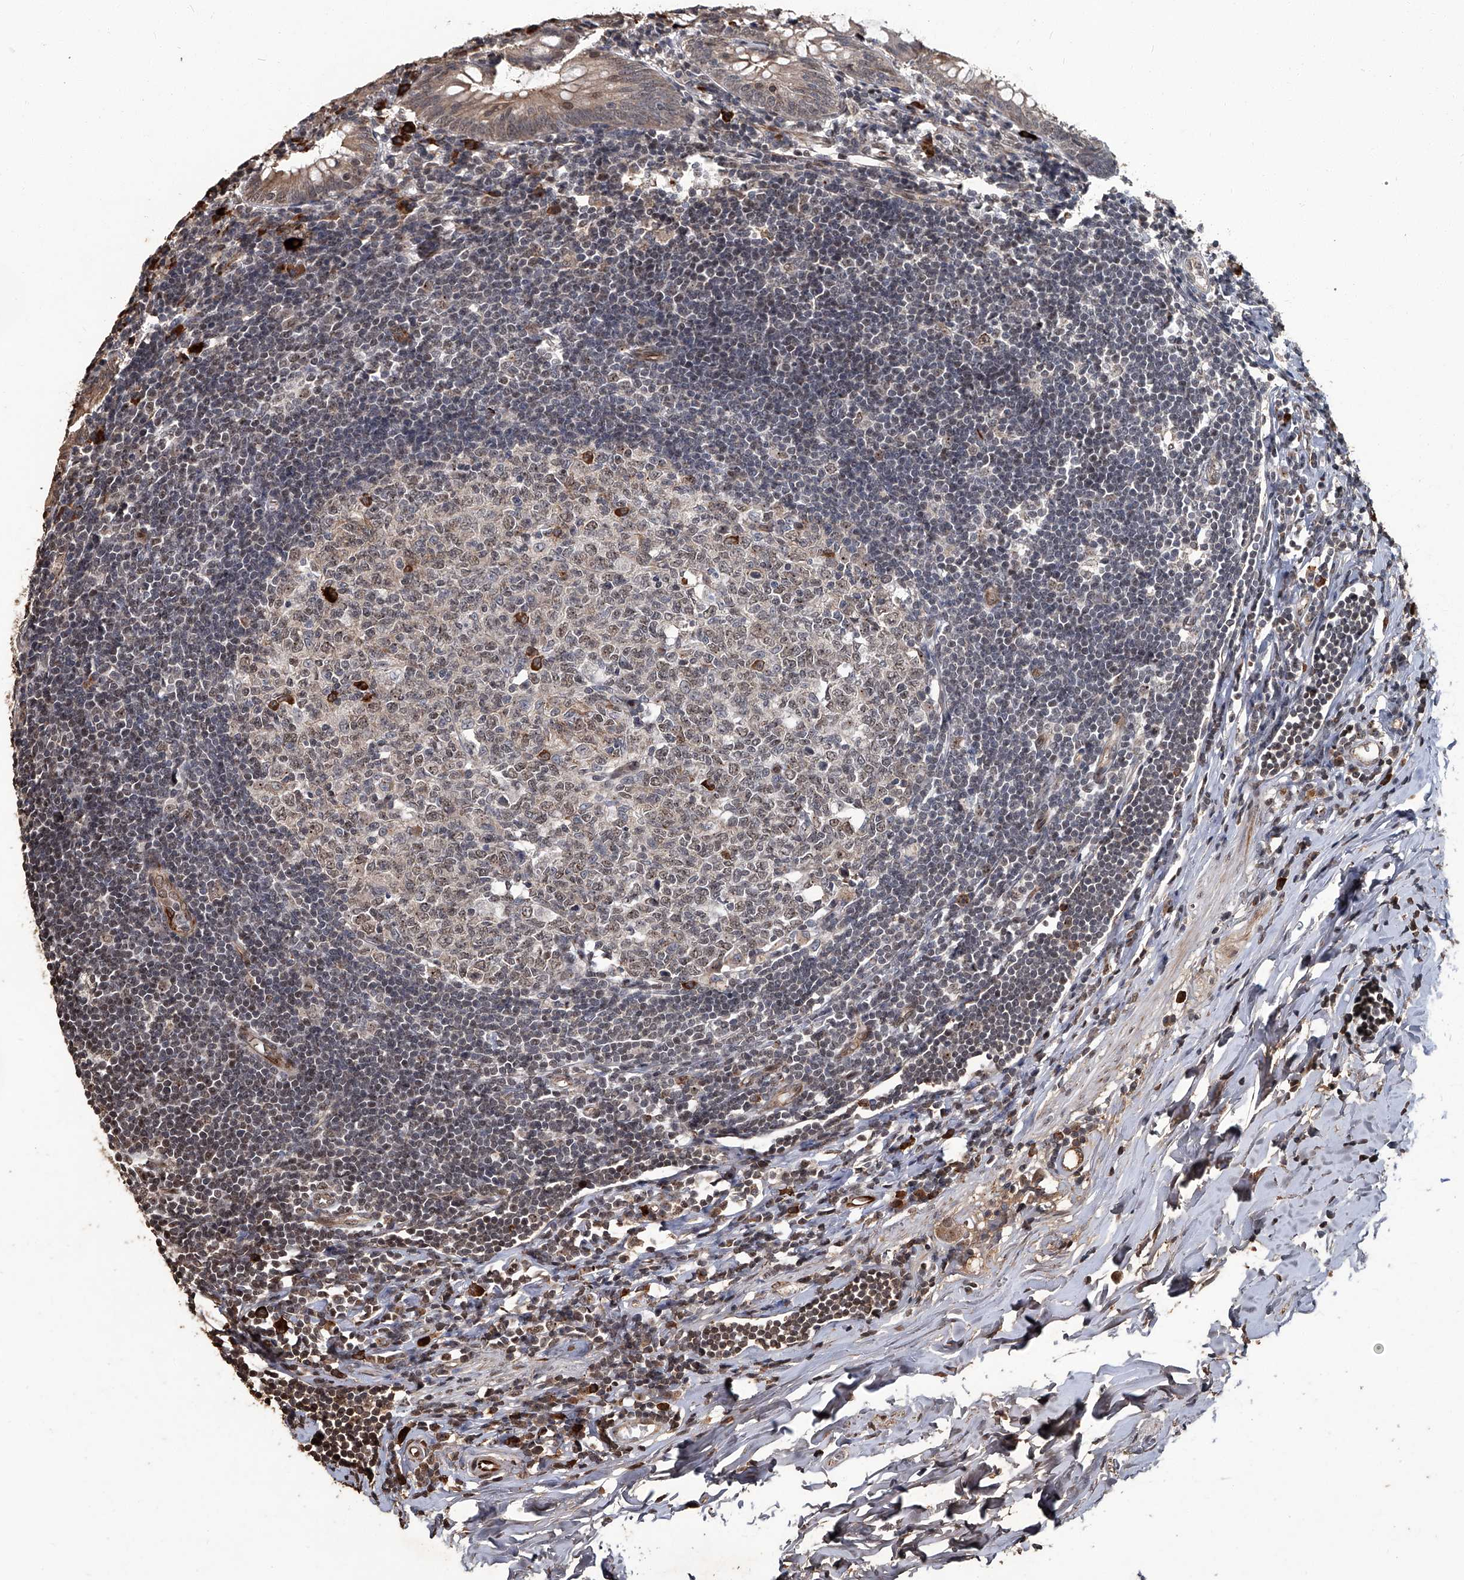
{"staining": {"intensity": "moderate", "quantity": ">75%", "location": "cytoplasmic/membranous"}, "tissue": "appendix", "cell_type": "Glandular cells", "image_type": "normal", "snomed": [{"axis": "morphology", "description": "Normal tissue, NOS"}, {"axis": "topography", "description": "Appendix"}], "caption": "Immunohistochemical staining of benign appendix reveals medium levels of moderate cytoplasmic/membranous expression in about >75% of glandular cells.", "gene": "GPR132", "patient": {"sex": "female", "age": 54}}